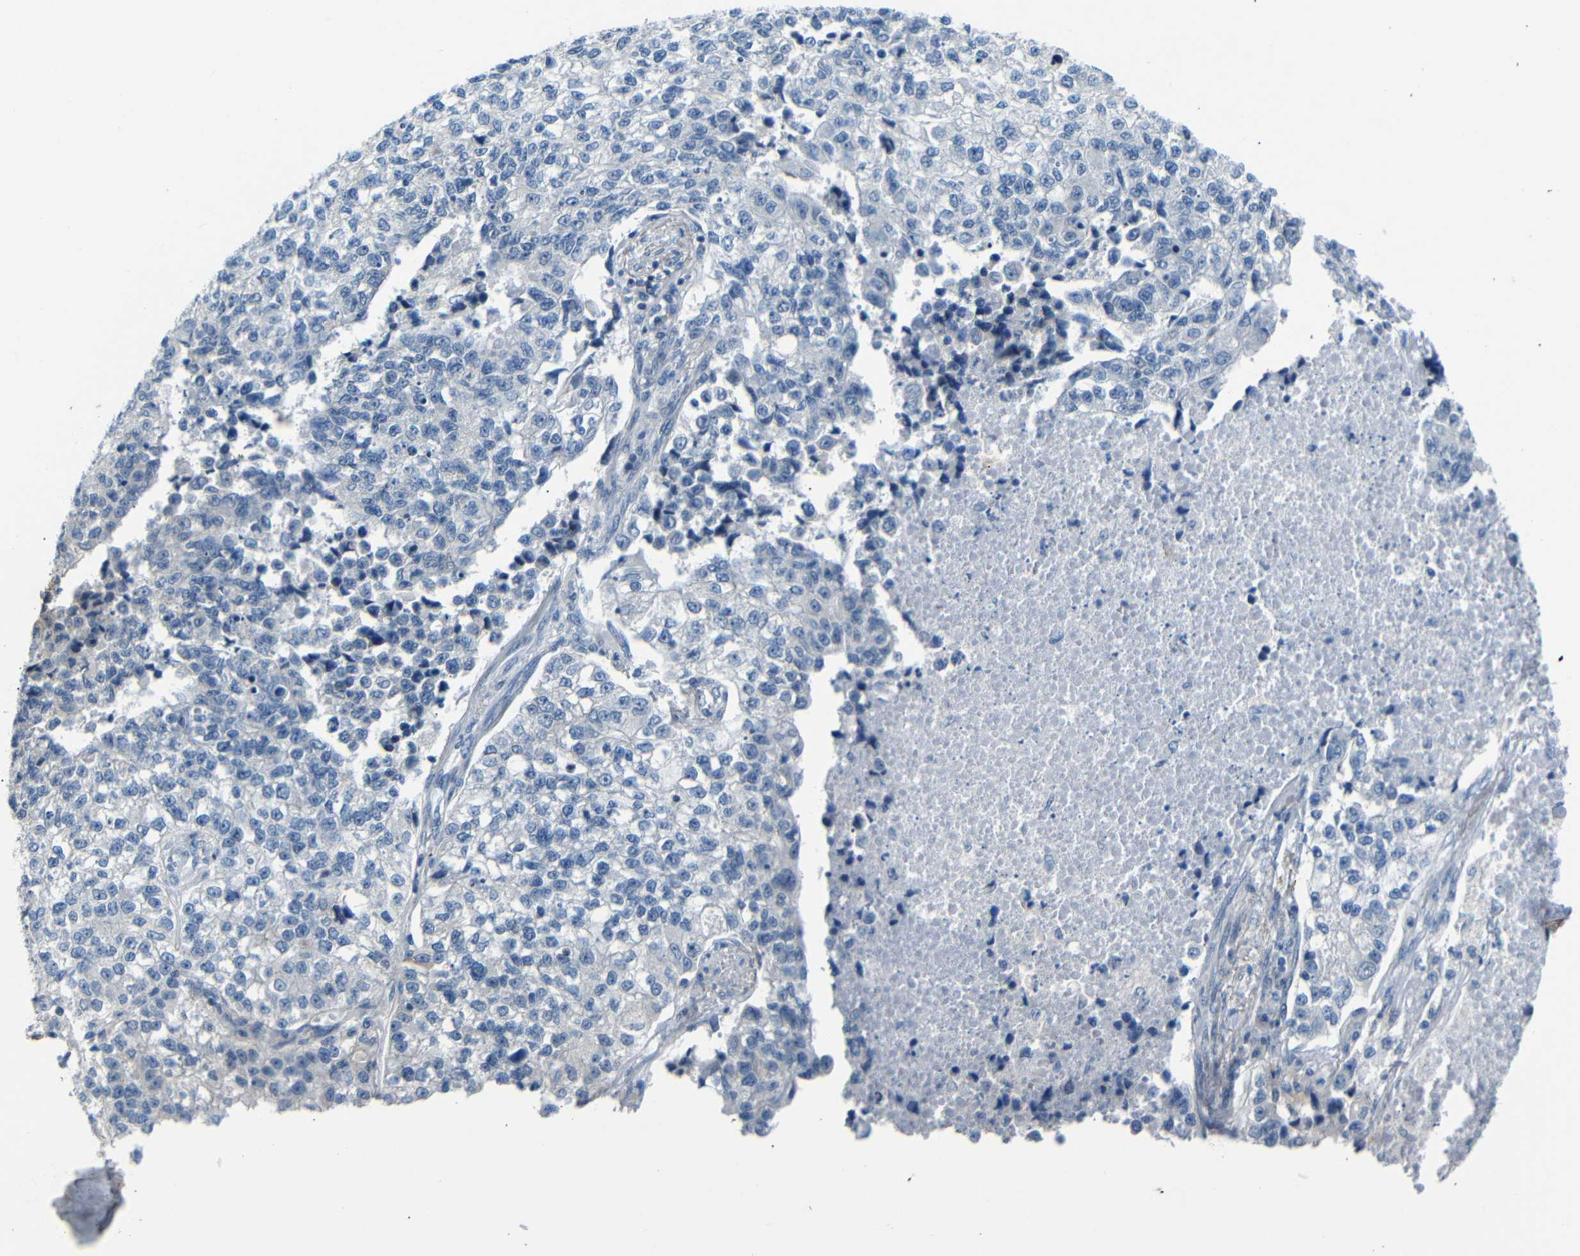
{"staining": {"intensity": "negative", "quantity": "none", "location": "none"}, "tissue": "lung cancer", "cell_type": "Tumor cells", "image_type": "cancer", "snomed": [{"axis": "morphology", "description": "Adenocarcinoma, NOS"}, {"axis": "topography", "description": "Lung"}], "caption": "Human adenocarcinoma (lung) stained for a protein using IHC demonstrates no positivity in tumor cells.", "gene": "ANK3", "patient": {"sex": "male", "age": 49}}